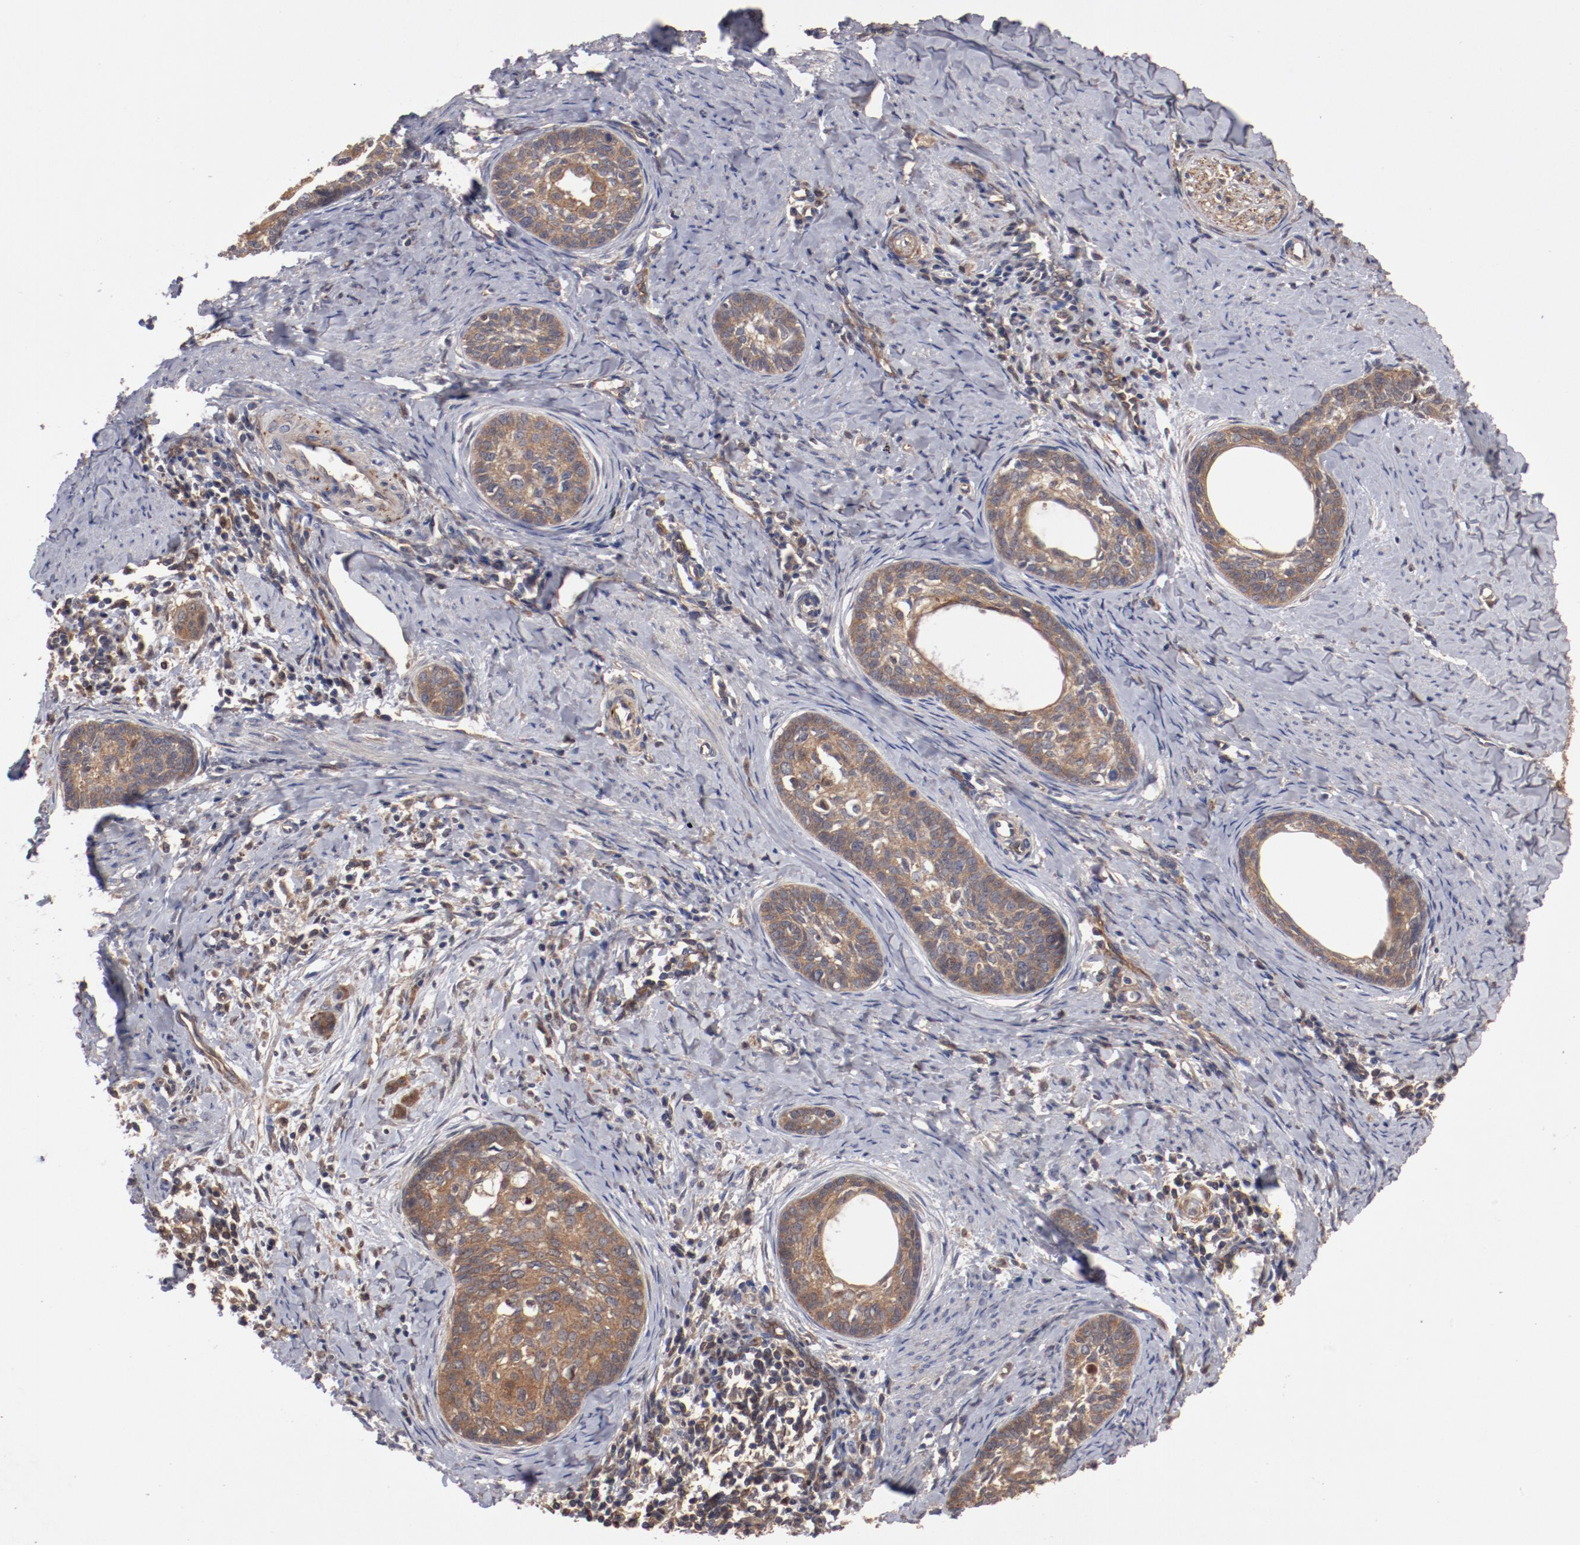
{"staining": {"intensity": "moderate", "quantity": ">75%", "location": "cytoplasmic/membranous"}, "tissue": "cervical cancer", "cell_type": "Tumor cells", "image_type": "cancer", "snomed": [{"axis": "morphology", "description": "Squamous cell carcinoma, NOS"}, {"axis": "topography", "description": "Cervix"}], "caption": "A histopathology image of cervical squamous cell carcinoma stained for a protein exhibits moderate cytoplasmic/membranous brown staining in tumor cells. The staining was performed using DAB (3,3'-diaminobenzidine) to visualize the protein expression in brown, while the nuclei were stained in blue with hematoxylin (Magnification: 20x).", "gene": "DNAAF2", "patient": {"sex": "female", "age": 33}}